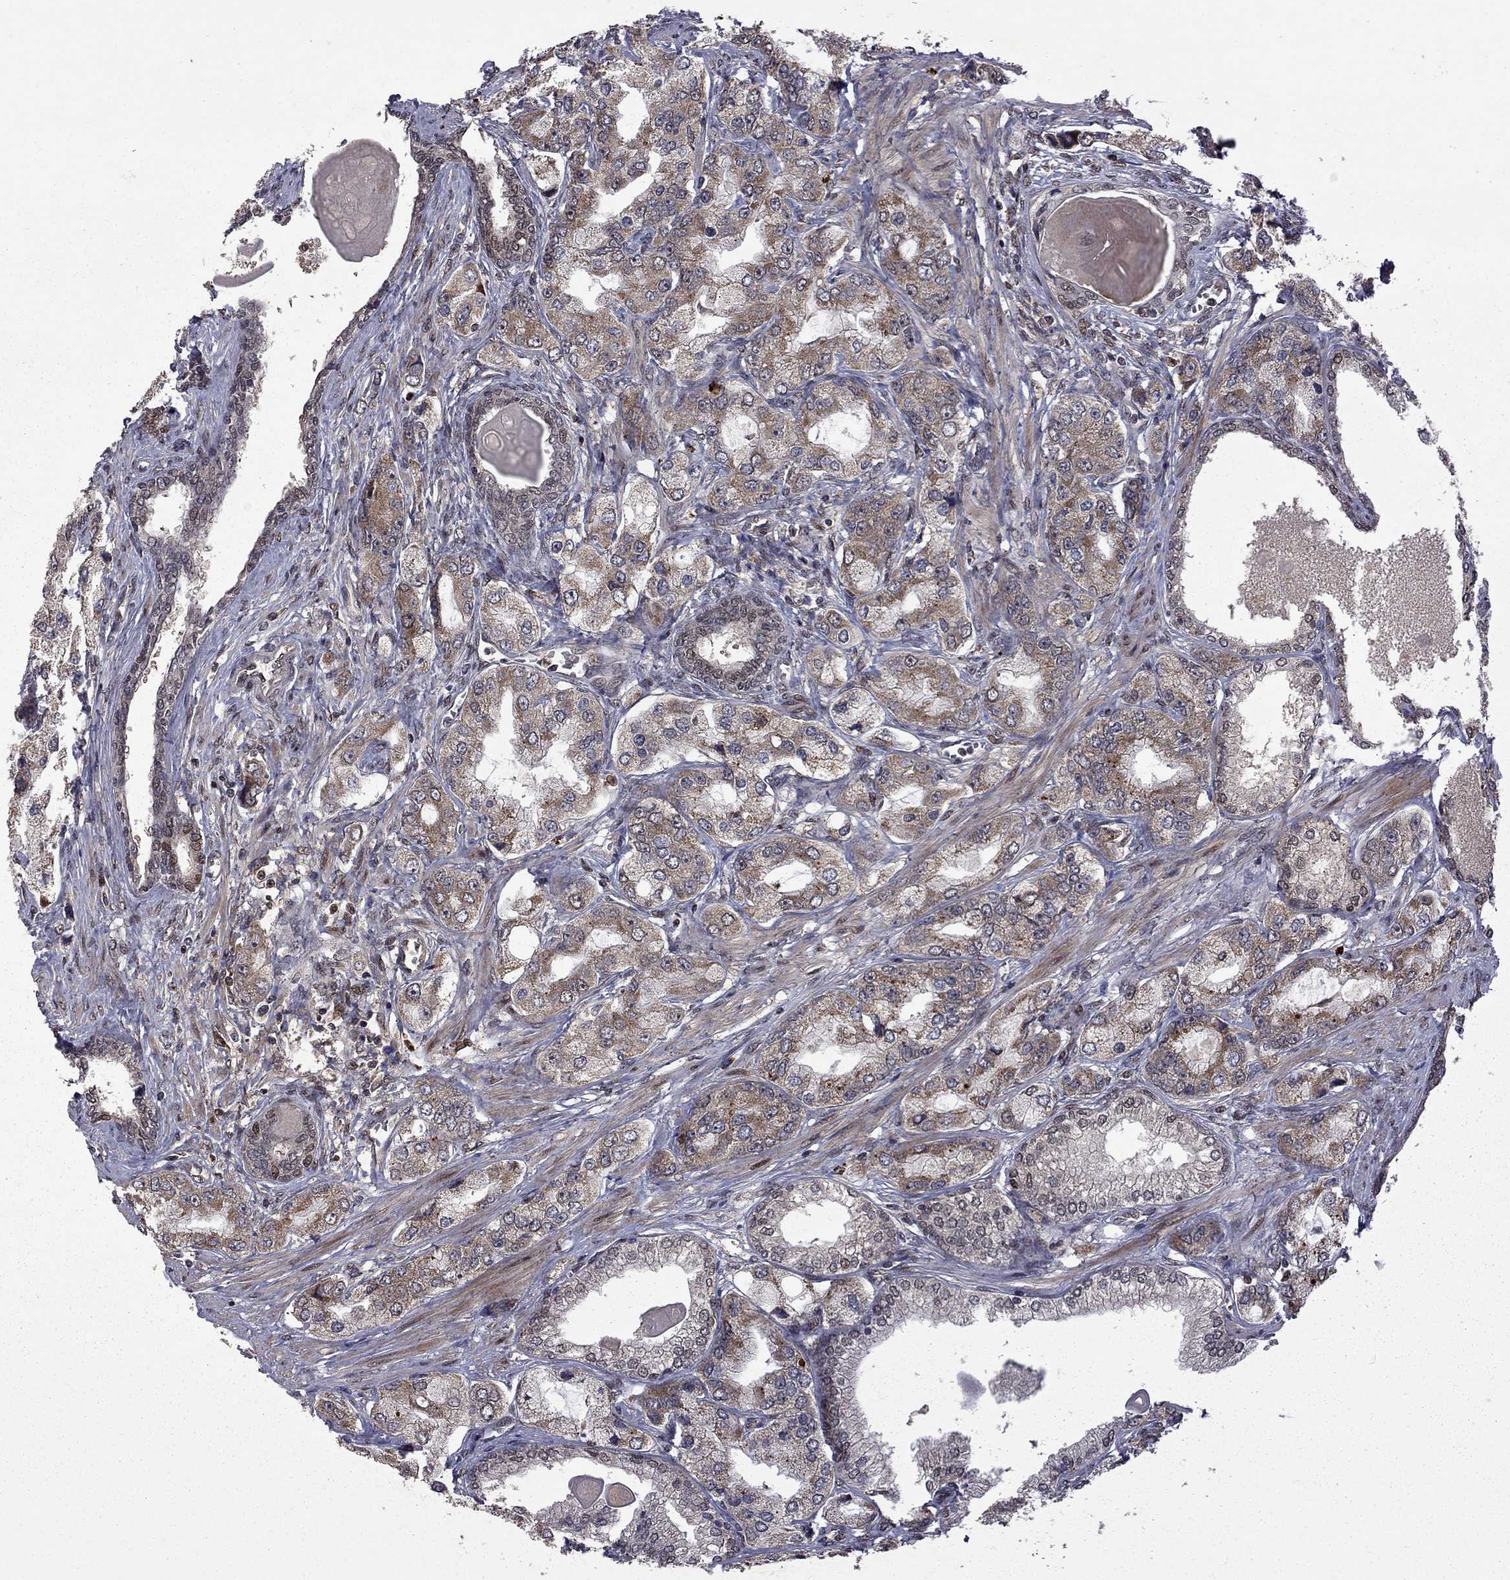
{"staining": {"intensity": "moderate", "quantity": "<25%", "location": "cytoplasmic/membranous"}, "tissue": "prostate cancer", "cell_type": "Tumor cells", "image_type": "cancer", "snomed": [{"axis": "morphology", "description": "Adenocarcinoma, Low grade"}, {"axis": "topography", "description": "Prostate"}], "caption": "Immunohistochemistry (IHC) micrograph of human prostate cancer (low-grade adenocarcinoma) stained for a protein (brown), which displays low levels of moderate cytoplasmic/membranous expression in approximately <25% of tumor cells.", "gene": "IPP", "patient": {"sex": "male", "age": 69}}